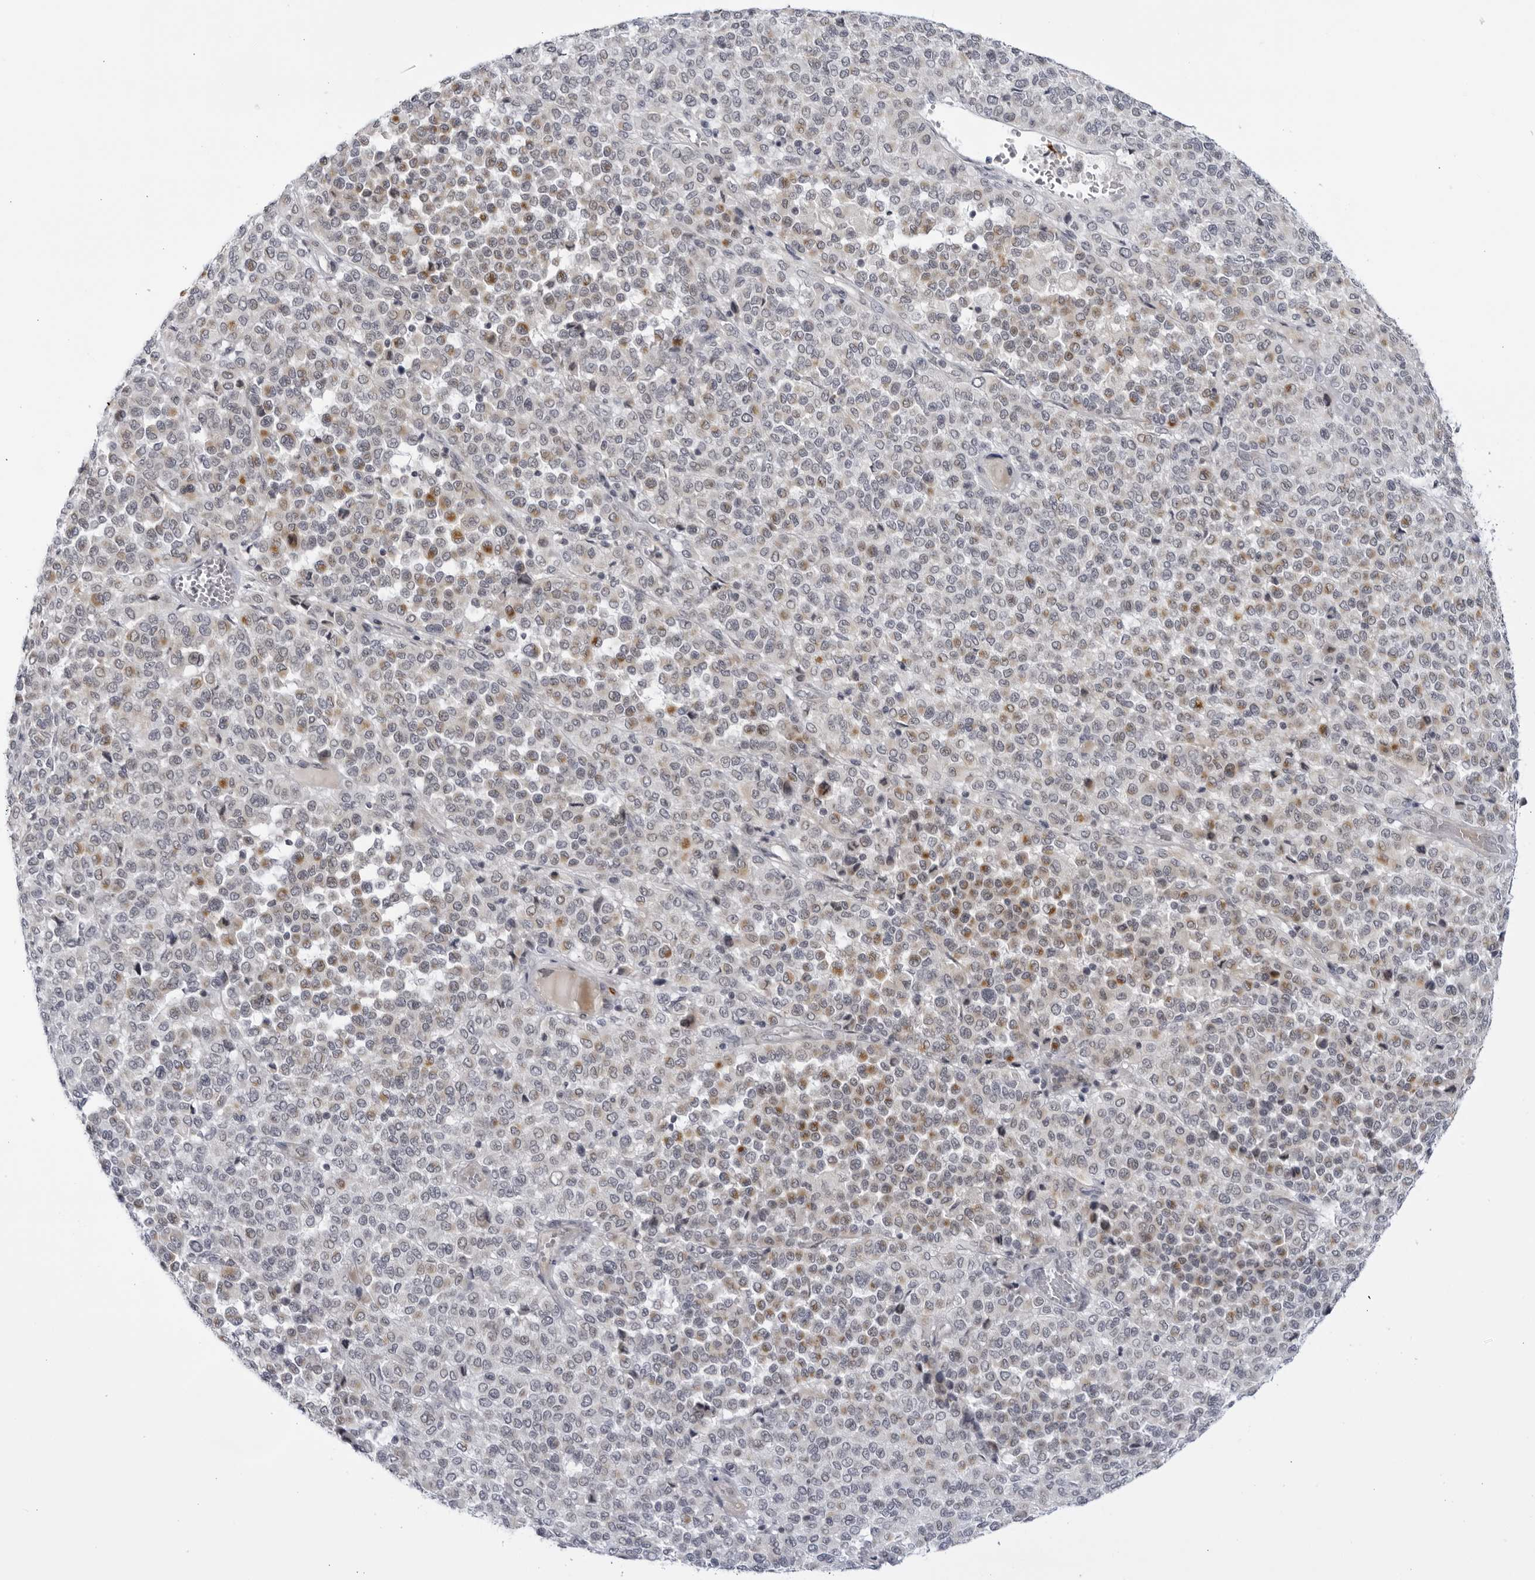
{"staining": {"intensity": "negative", "quantity": "none", "location": "none"}, "tissue": "melanoma", "cell_type": "Tumor cells", "image_type": "cancer", "snomed": [{"axis": "morphology", "description": "Malignant melanoma, Metastatic site"}, {"axis": "topography", "description": "Pancreas"}], "caption": "Immunohistochemistry image of melanoma stained for a protein (brown), which shows no positivity in tumor cells. Brightfield microscopy of immunohistochemistry stained with DAB (3,3'-diaminobenzidine) (brown) and hematoxylin (blue), captured at high magnification.", "gene": "CNBD1", "patient": {"sex": "female", "age": 30}}